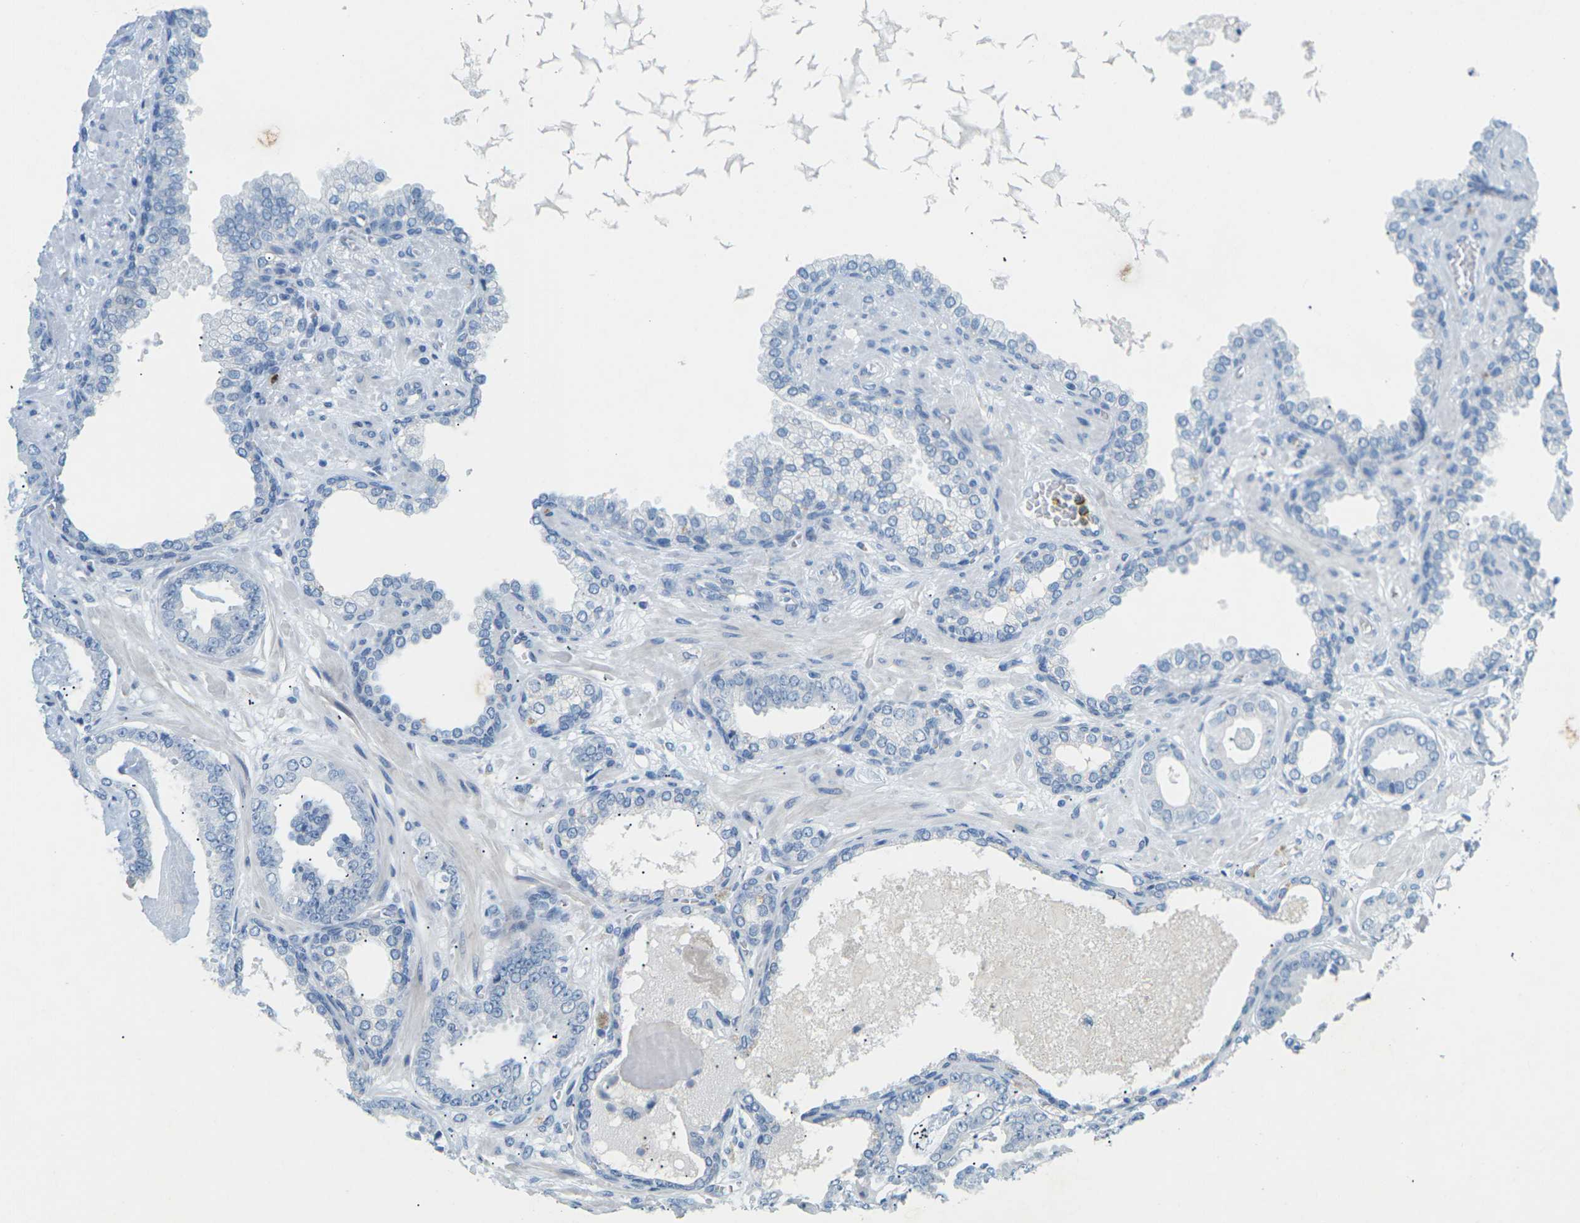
{"staining": {"intensity": "negative", "quantity": "none", "location": "none"}, "tissue": "prostate cancer", "cell_type": "Tumor cells", "image_type": "cancer", "snomed": [{"axis": "morphology", "description": "Adenocarcinoma, Low grade"}, {"axis": "topography", "description": "Prostate"}], "caption": "A high-resolution image shows immunohistochemistry (IHC) staining of prostate cancer (low-grade adenocarcinoma), which reveals no significant expression in tumor cells. Brightfield microscopy of immunohistochemistry (IHC) stained with DAB (3,3'-diaminobenzidine) (brown) and hematoxylin (blue), captured at high magnification.", "gene": "CDH16", "patient": {"sex": "male", "age": 53}}